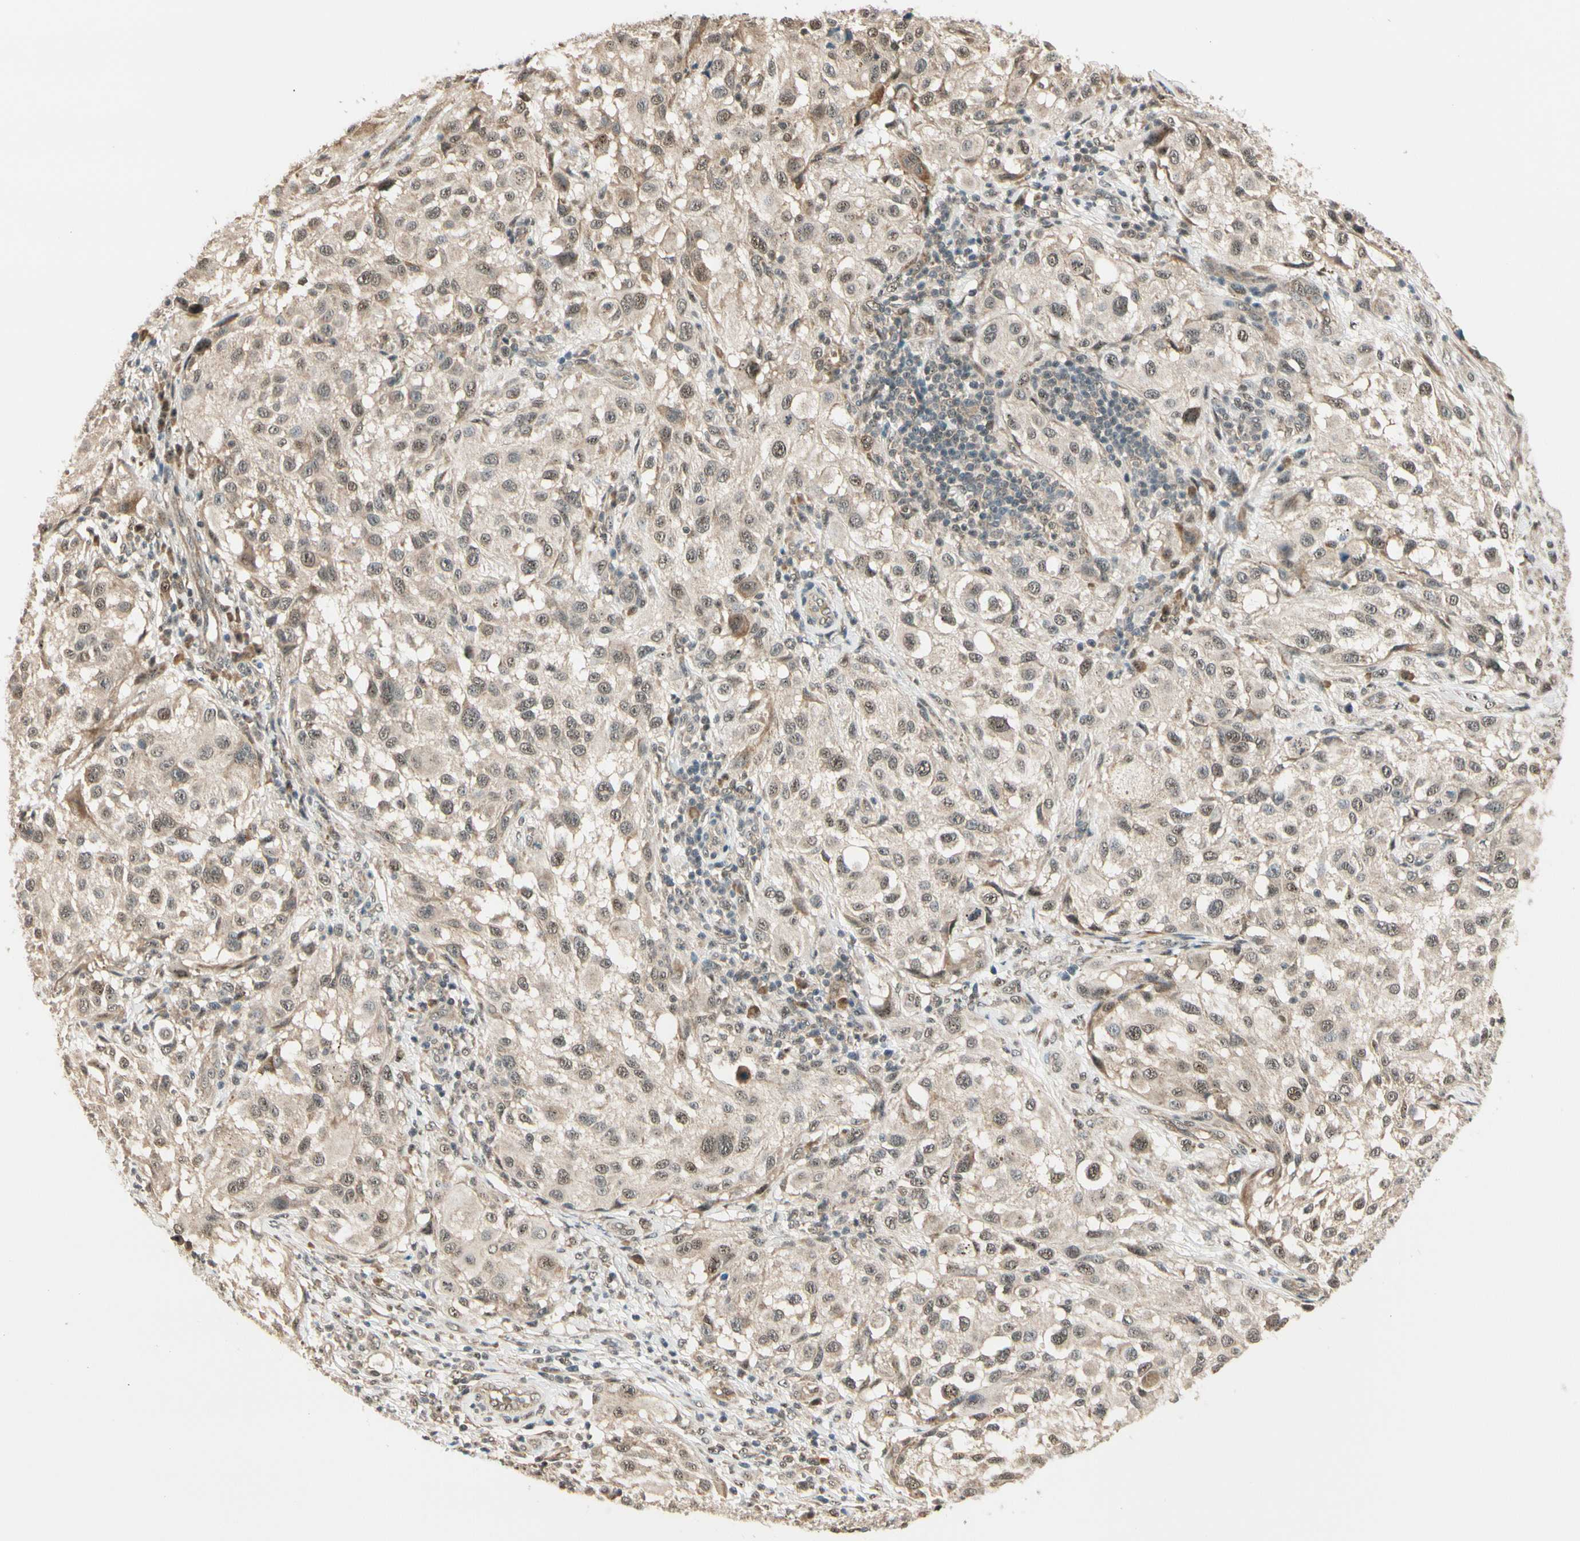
{"staining": {"intensity": "moderate", "quantity": ">75%", "location": "cytoplasmic/membranous"}, "tissue": "melanoma", "cell_type": "Tumor cells", "image_type": "cancer", "snomed": [{"axis": "morphology", "description": "Necrosis, NOS"}, {"axis": "morphology", "description": "Malignant melanoma, NOS"}, {"axis": "topography", "description": "Skin"}], "caption": "Malignant melanoma tissue shows moderate cytoplasmic/membranous positivity in approximately >75% of tumor cells", "gene": "MCPH1", "patient": {"sex": "female", "age": 87}}